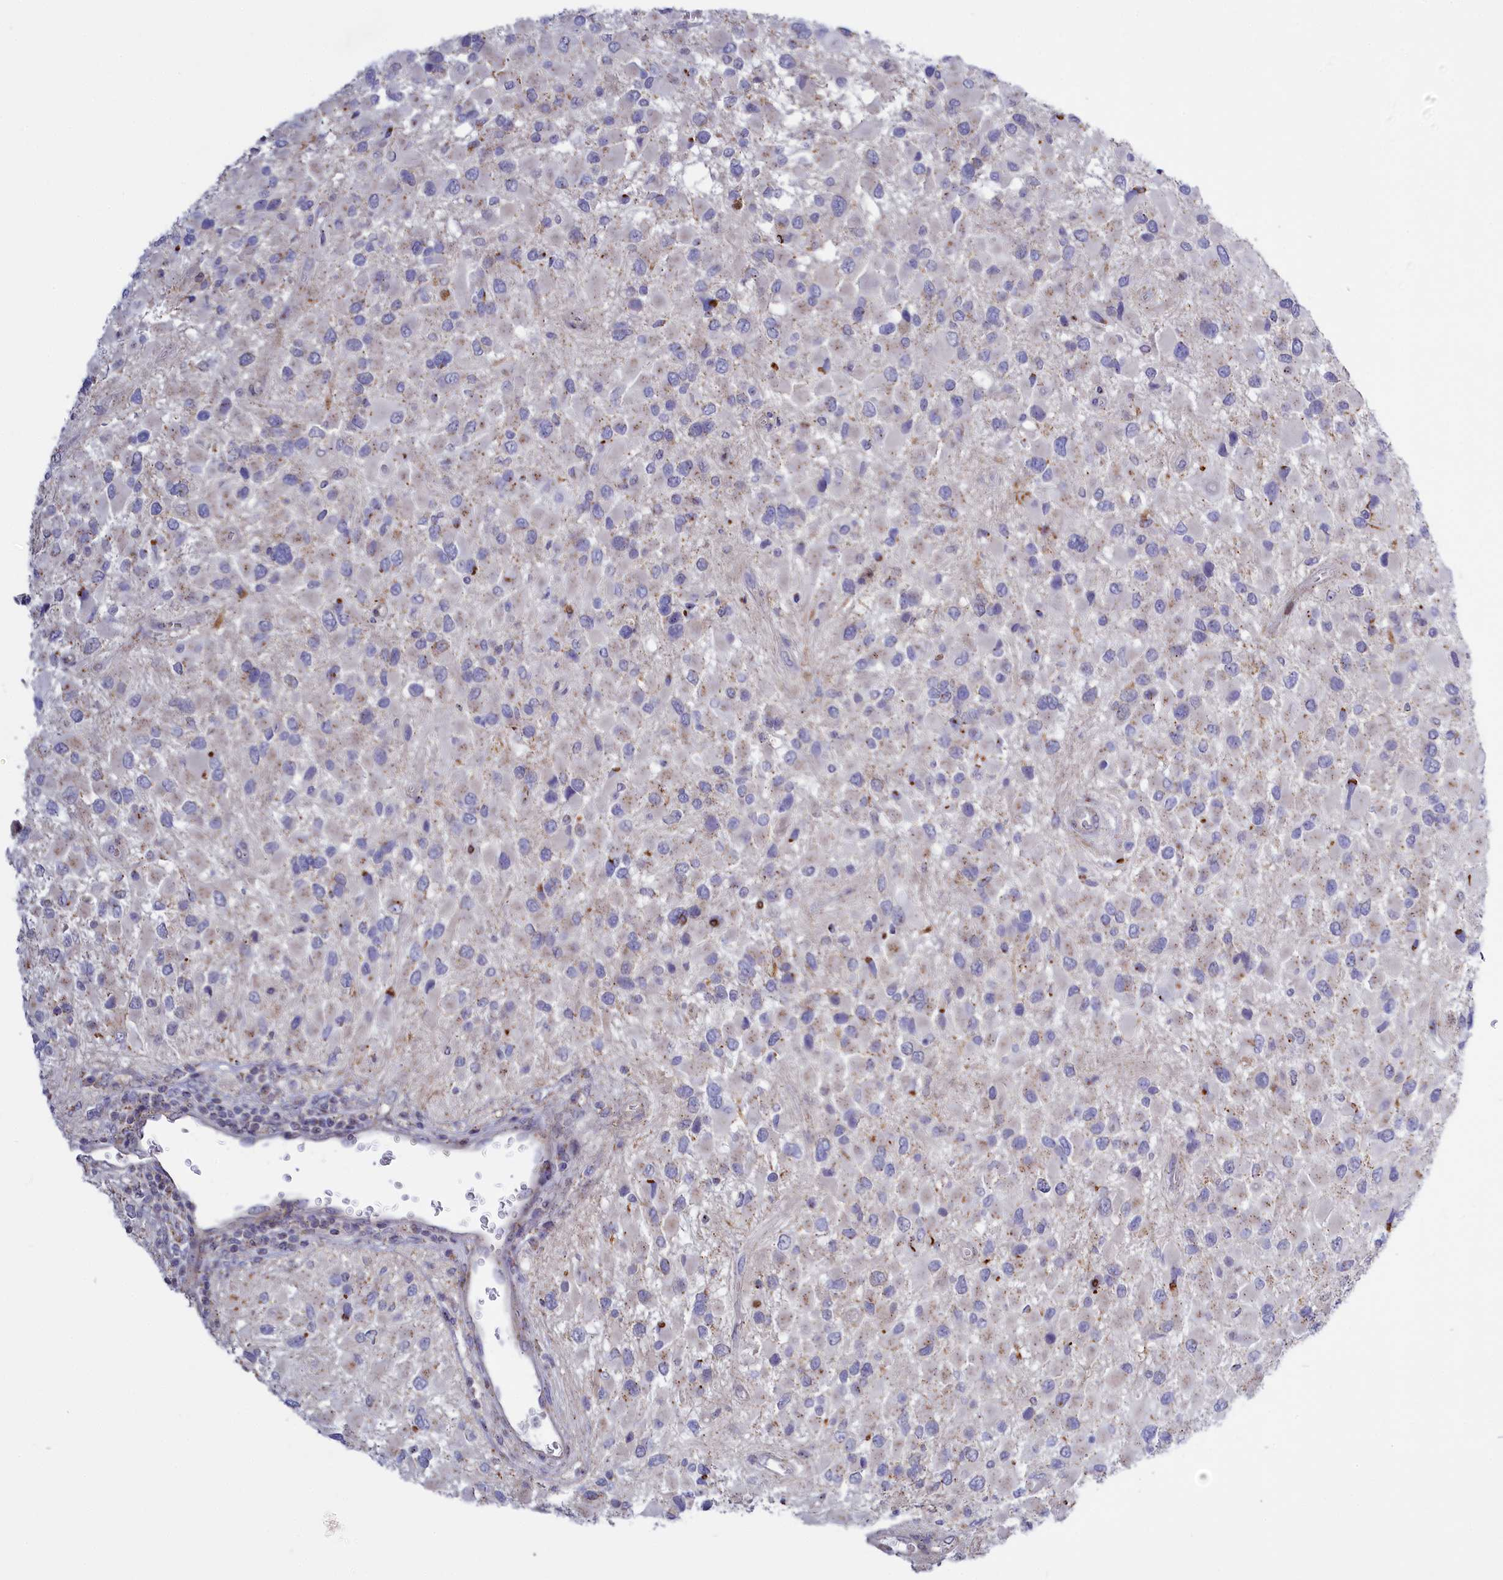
{"staining": {"intensity": "negative", "quantity": "none", "location": "none"}, "tissue": "glioma", "cell_type": "Tumor cells", "image_type": "cancer", "snomed": [{"axis": "morphology", "description": "Glioma, malignant, High grade"}, {"axis": "topography", "description": "Brain"}], "caption": "Protein analysis of glioma exhibits no significant staining in tumor cells.", "gene": "HYKK", "patient": {"sex": "male", "age": 53}}